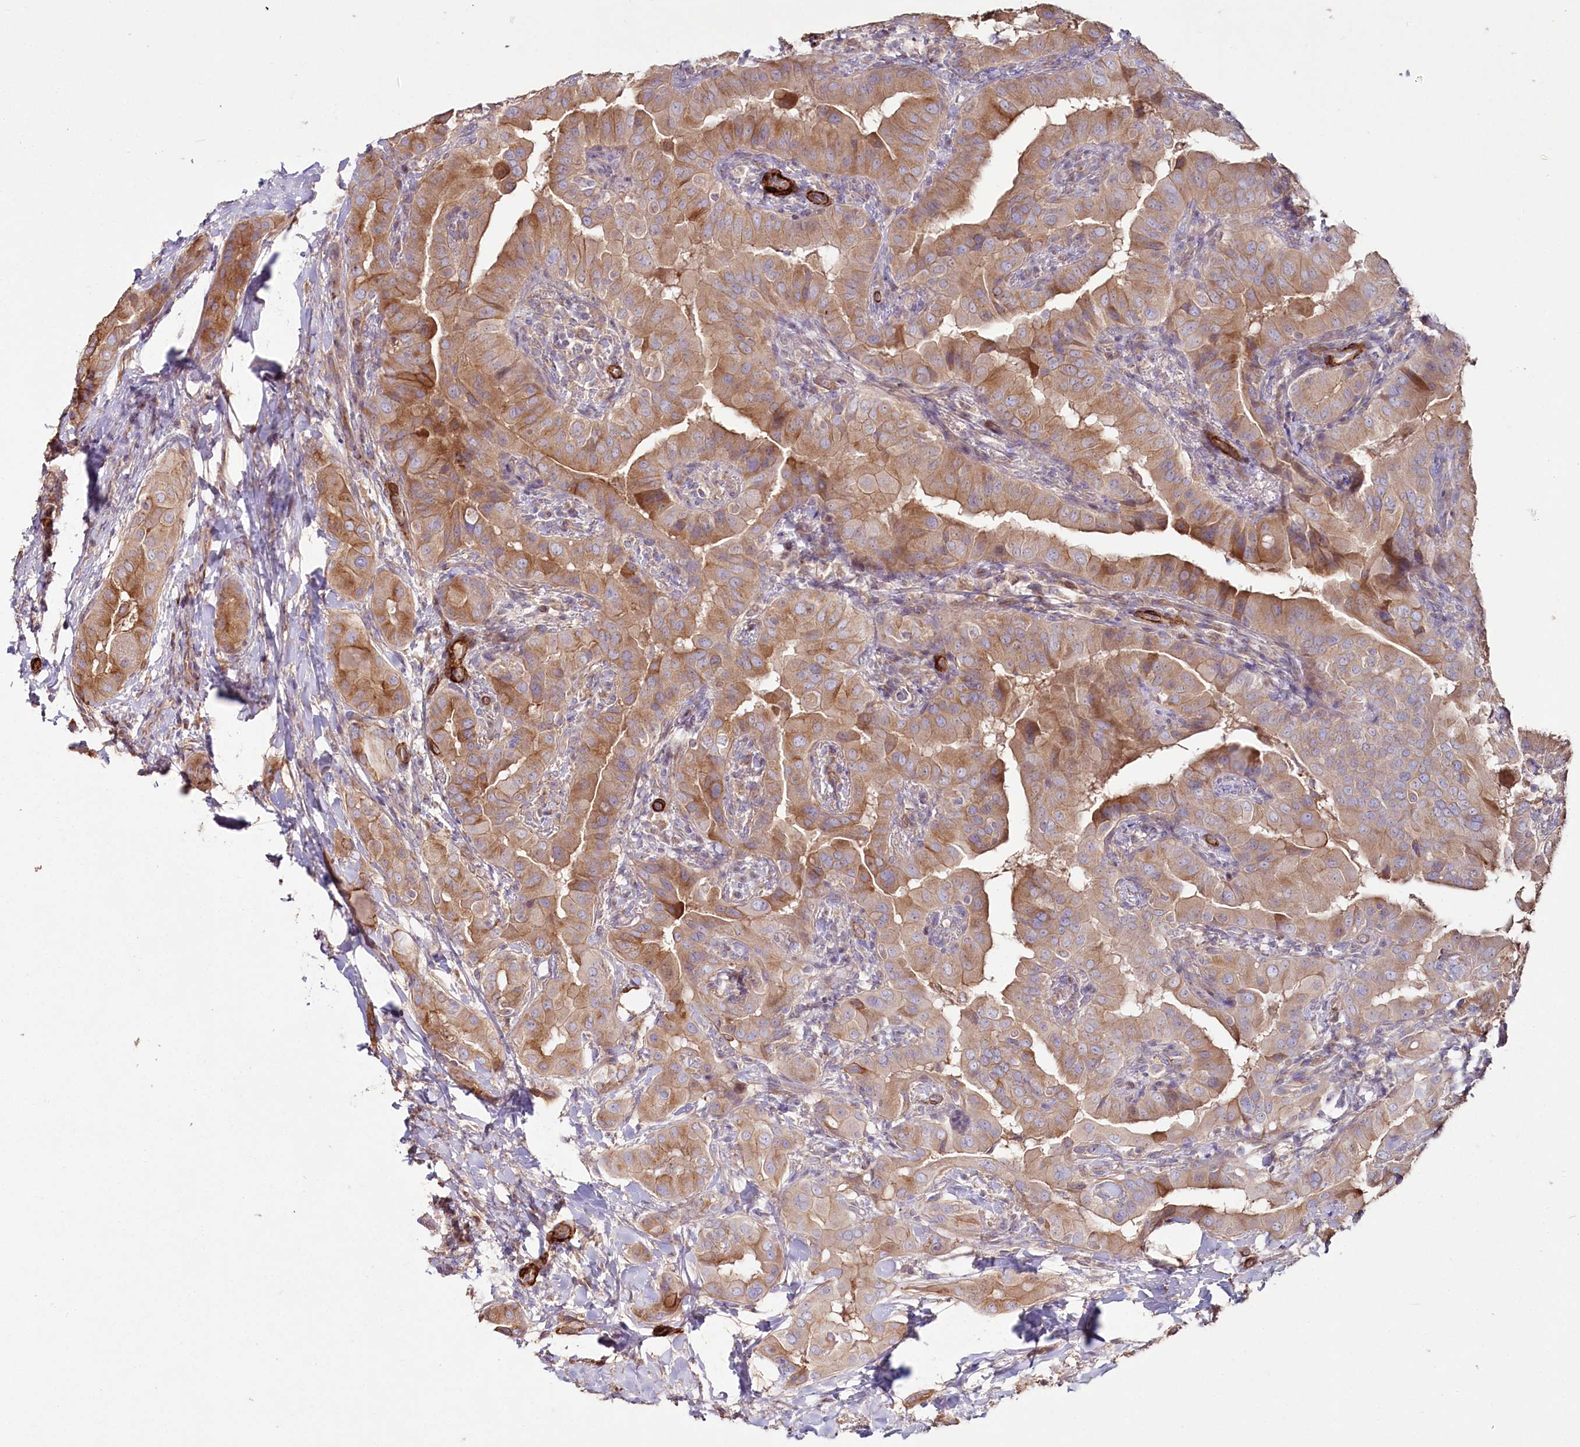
{"staining": {"intensity": "moderate", "quantity": ">75%", "location": "cytoplasmic/membranous"}, "tissue": "thyroid cancer", "cell_type": "Tumor cells", "image_type": "cancer", "snomed": [{"axis": "morphology", "description": "Papillary adenocarcinoma, NOS"}, {"axis": "topography", "description": "Thyroid gland"}], "caption": "IHC of thyroid papillary adenocarcinoma exhibits medium levels of moderate cytoplasmic/membranous staining in about >75% of tumor cells.", "gene": "SUMF1", "patient": {"sex": "male", "age": 33}}